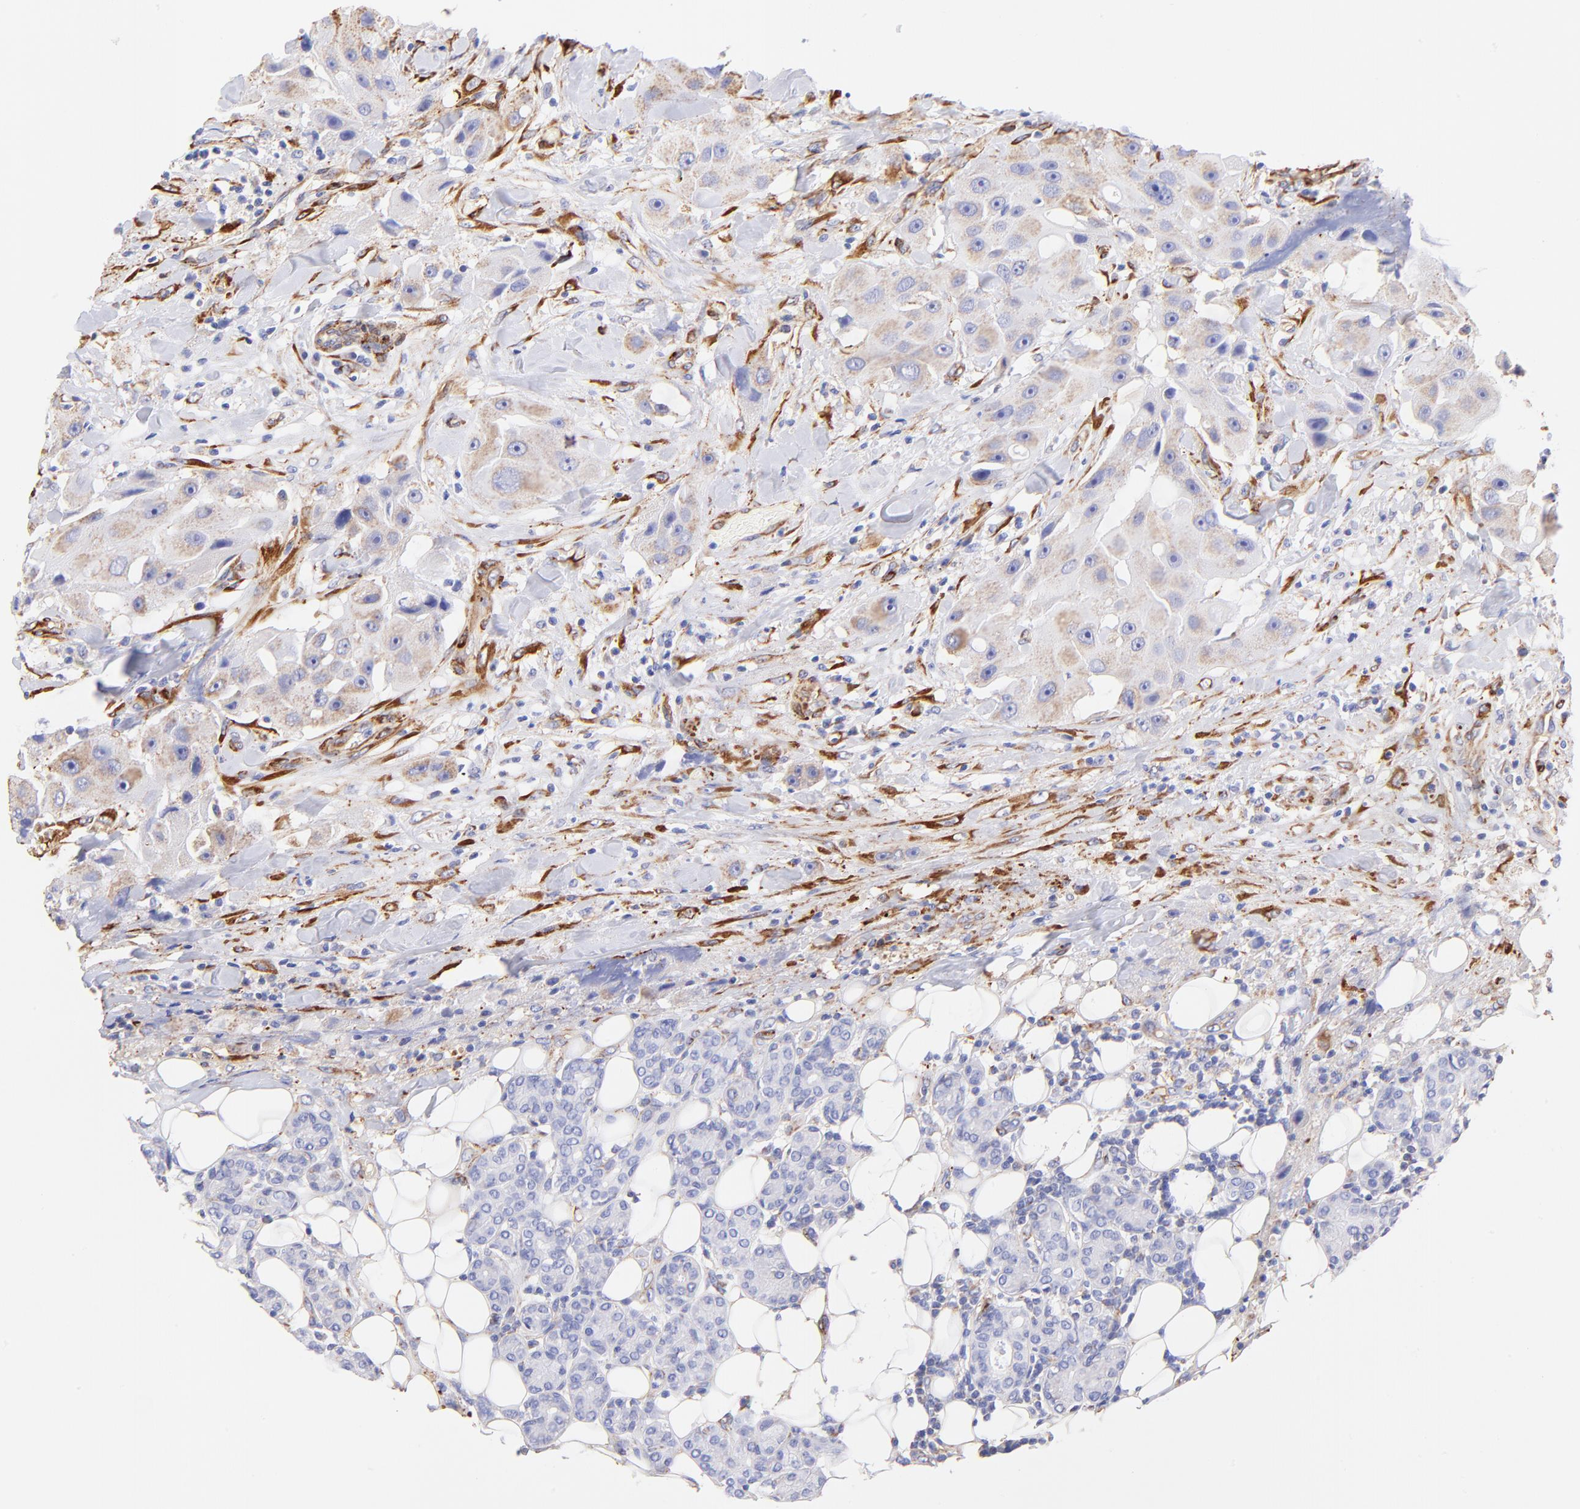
{"staining": {"intensity": "moderate", "quantity": ">75%", "location": "cytoplasmic/membranous"}, "tissue": "head and neck cancer", "cell_type": "Tumor cells", "image_type": "cancer", "snomed": [{"axis": "morphology", "description": "Normal tissue, NOS"}, {"axis": "morphology", "description": "Adenocarcinoma, NOS"}, {"axis": "topography", "description": "Salivary gland"}, {"axis": "topography", "description": "Head-Neck"}], "caption": "Adenocarcinoma (head and neck) tissue exhibits moderate cytoplasmic/membranous positivity in about >75% of tumor cells, visualized by immunohistochemistry.", "gene": "SPARC", "patient": {"sex": "male", "age": 80}}